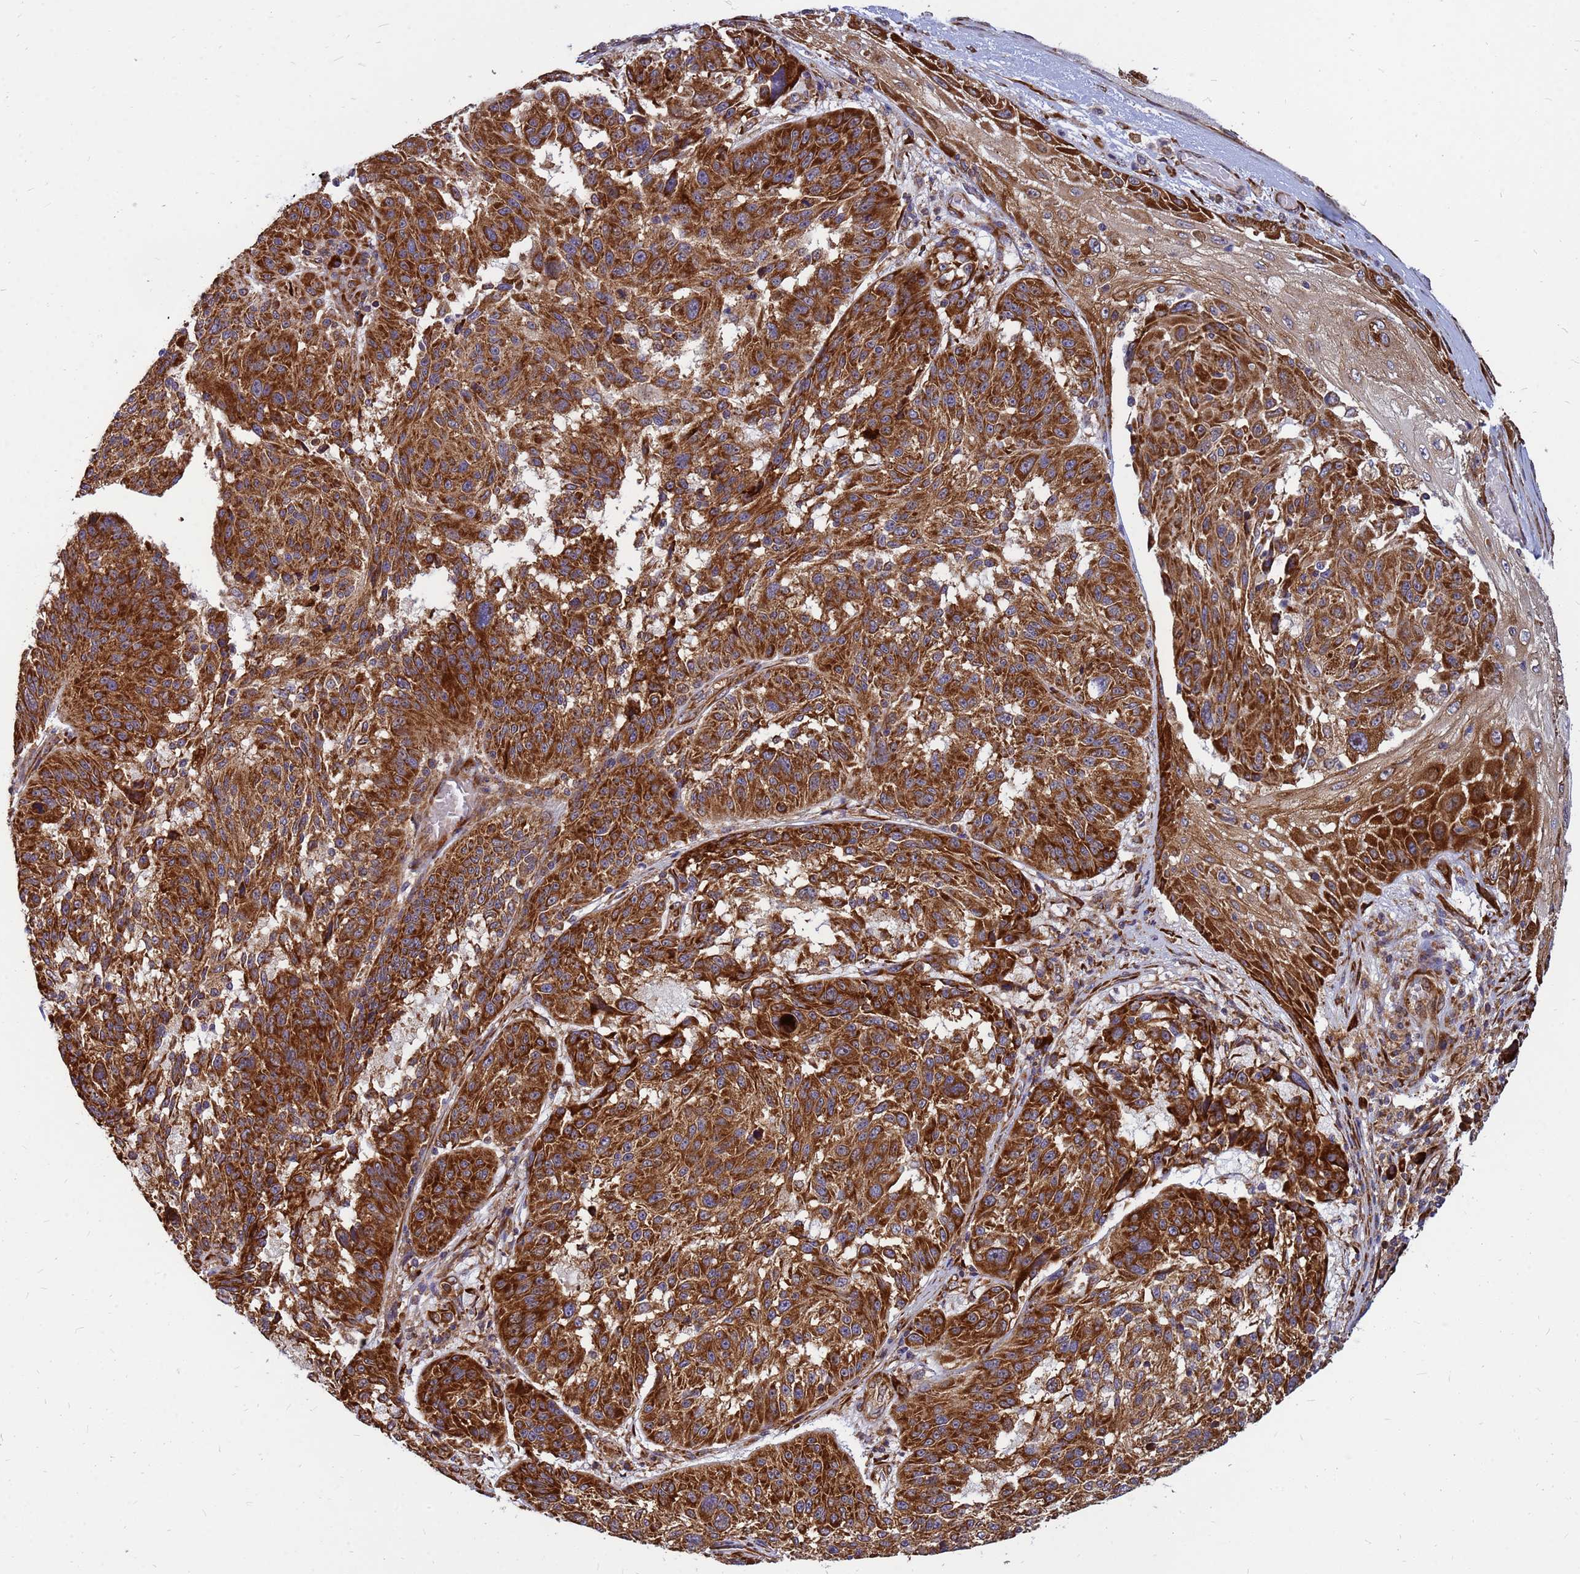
{"staining": {"intensity": "strong", "quantity": ">75%", "location": "cytoplasmic/membranous"}, "tissue": "melanoma", "cell_type": "Tumor cells", "image_type": "cancer", "snomed": [{"axis": "morphology", "description": "Malignant melanoma, NOS"}, {"axis": "topography", "description": "Skin"}], "caption": "Immunohistochemistry (IHC) photomicrograph of human malignant melanoma stained for a protein (brown), which displays high levels of strong cytoplasmic/membranous staining in about >75% of tumor cells.", "gene": "RPL8", "patient": {"sex": "male", "age": 53}}